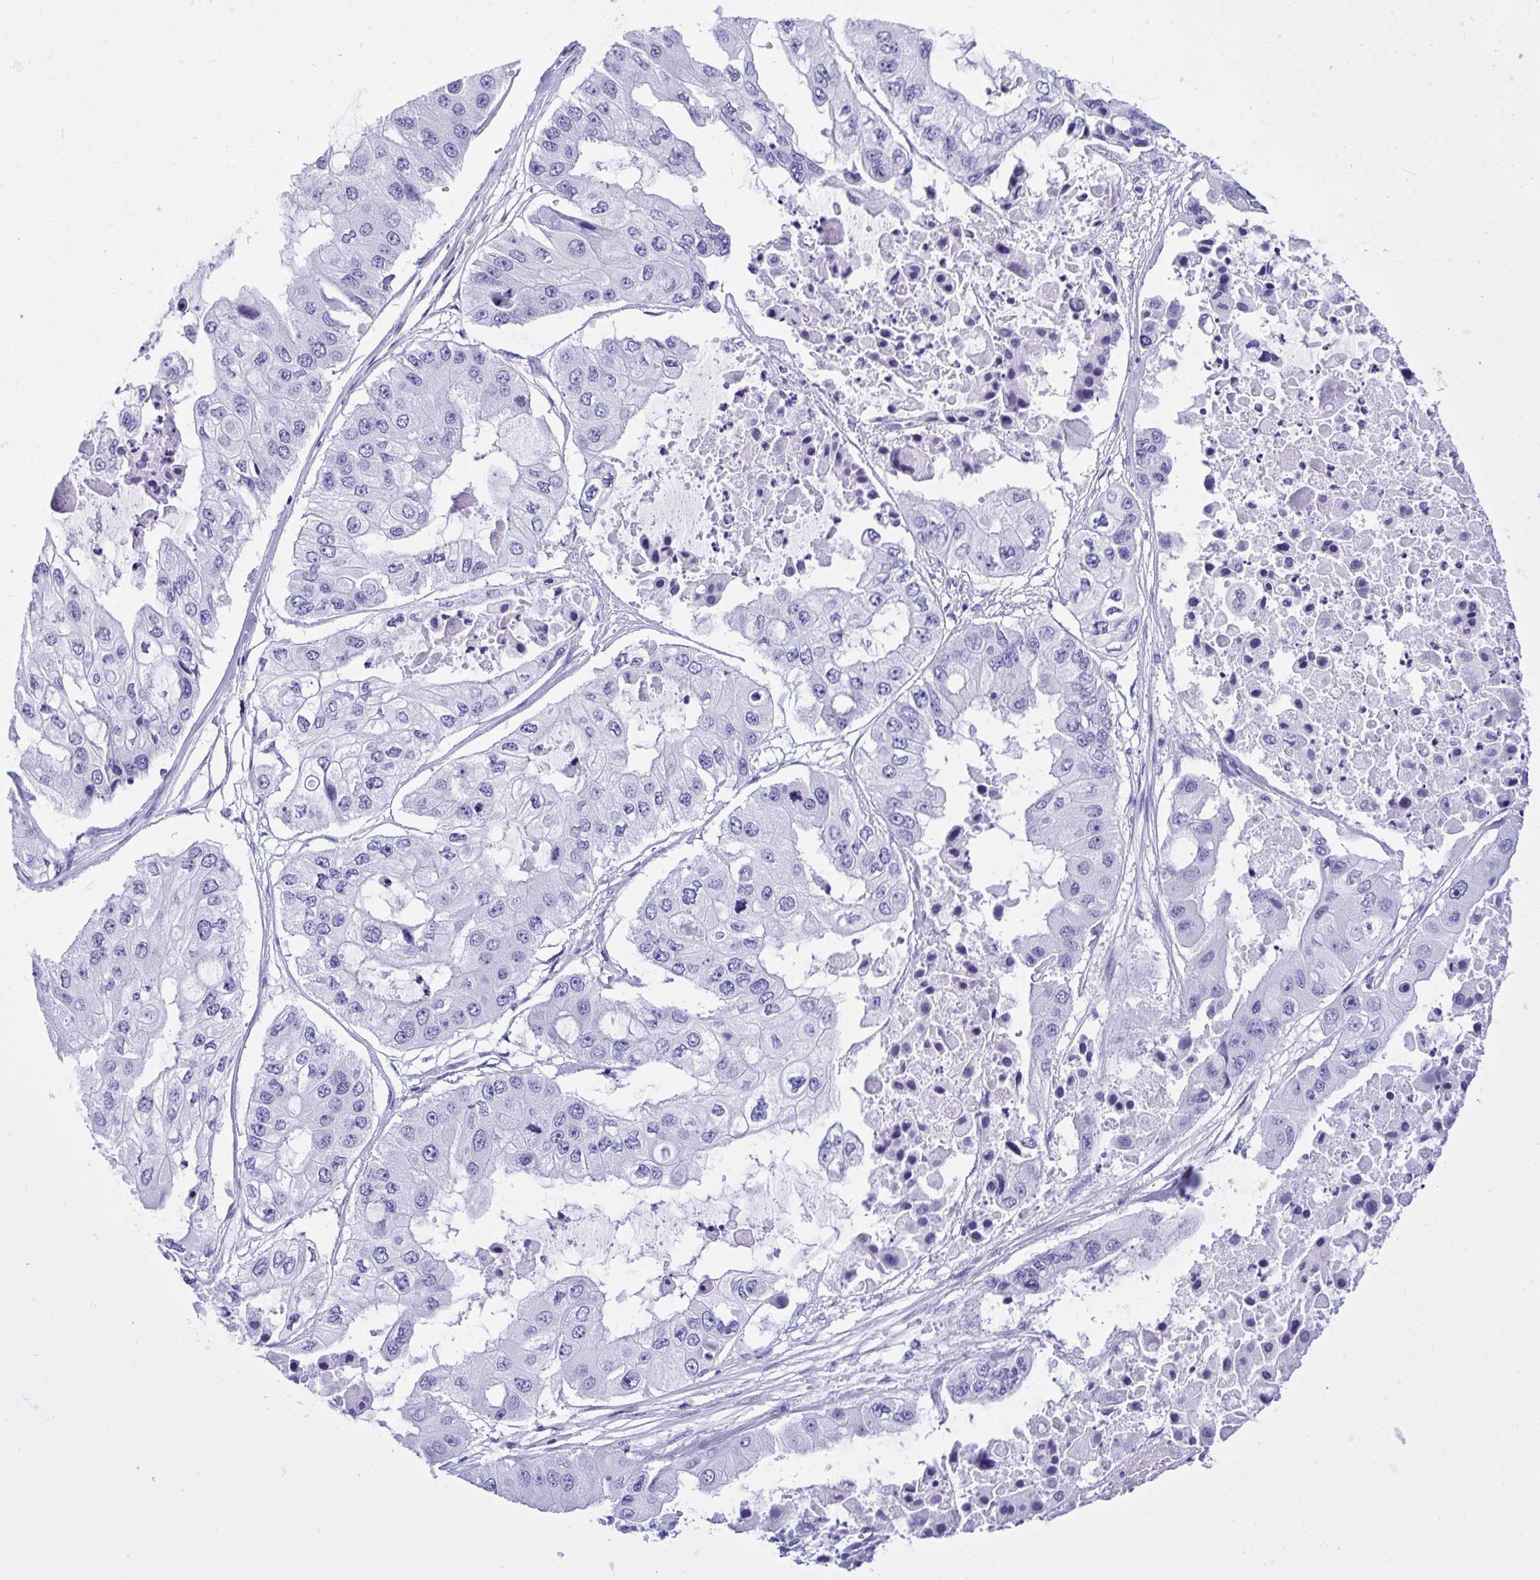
{"staining": {"intensity": "negative", "quantity": "none", "location": "none"}, "tissue": "ovarian cancer", "cell_type": "Tumor cells", "image_type": "cancer", "snomed": [{"axis": "morphology", "description": "Cystadenocarcinoma, serous, NOS"}, {"axis": "topography", "description": "Ovary"}], "caption": "Serous cystadenocarcinoma (ovarian) stained for a protein using immunohistochemistry (IHC) demonstrates no positivity tumor cells.", "gene": "TLN2", "patient": {"sex": "female", "age": 56}}